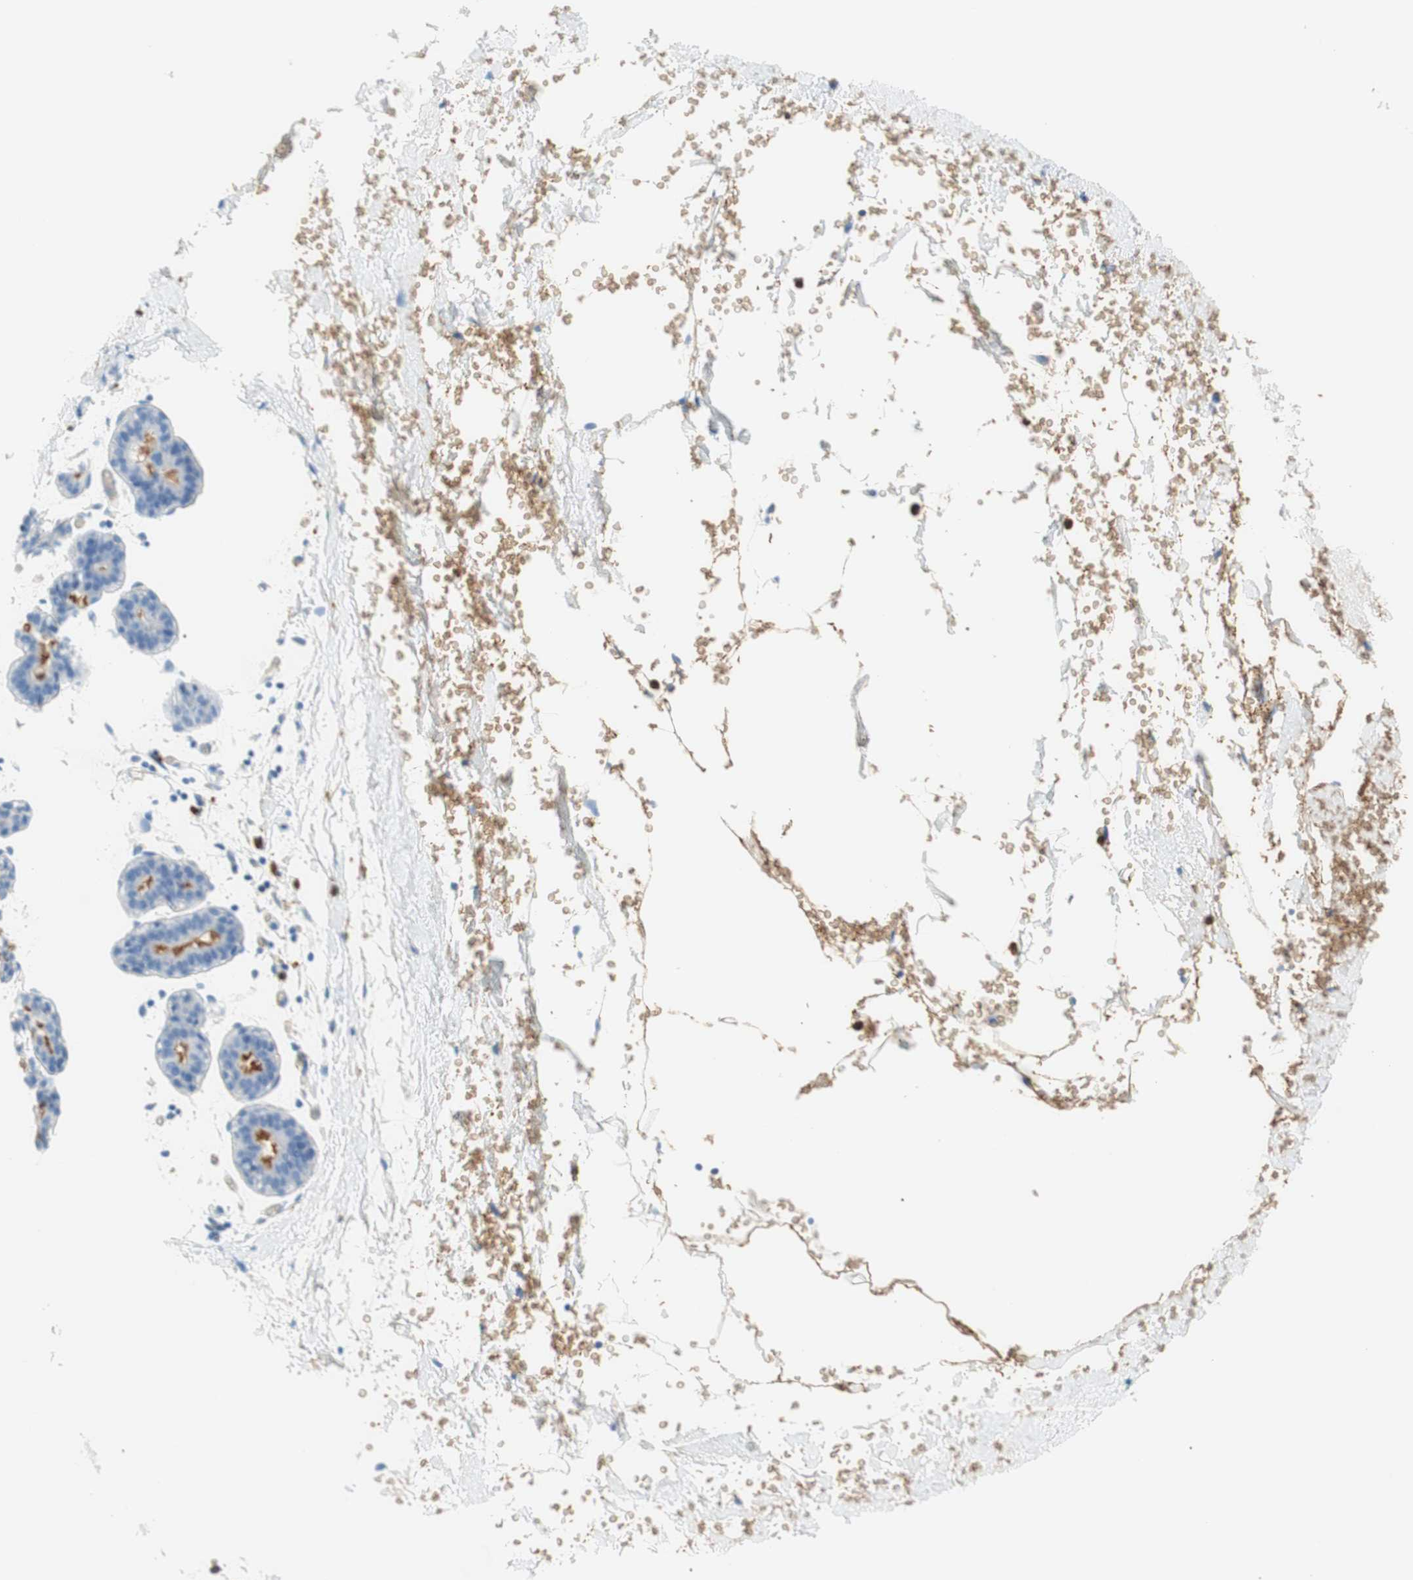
{"staining": {"intensity": "negative", "quantity": "none", "location": "none"}, "tissue": "breast", "cell_type": "Adipocytes", "image_type": "normal", "snomed": [{"axis": "morphology", "description": "Normal tissue, NOS"}, {"axis": "topography", "description": "Breast"}], "caption": "DAB (3,3'-diaminobenzidine) immunohistochemical staining of normal human breast displays no significant staining in adipocytes.", "gene": "STOM", "patient": {"sex": "female", "age": 27}}